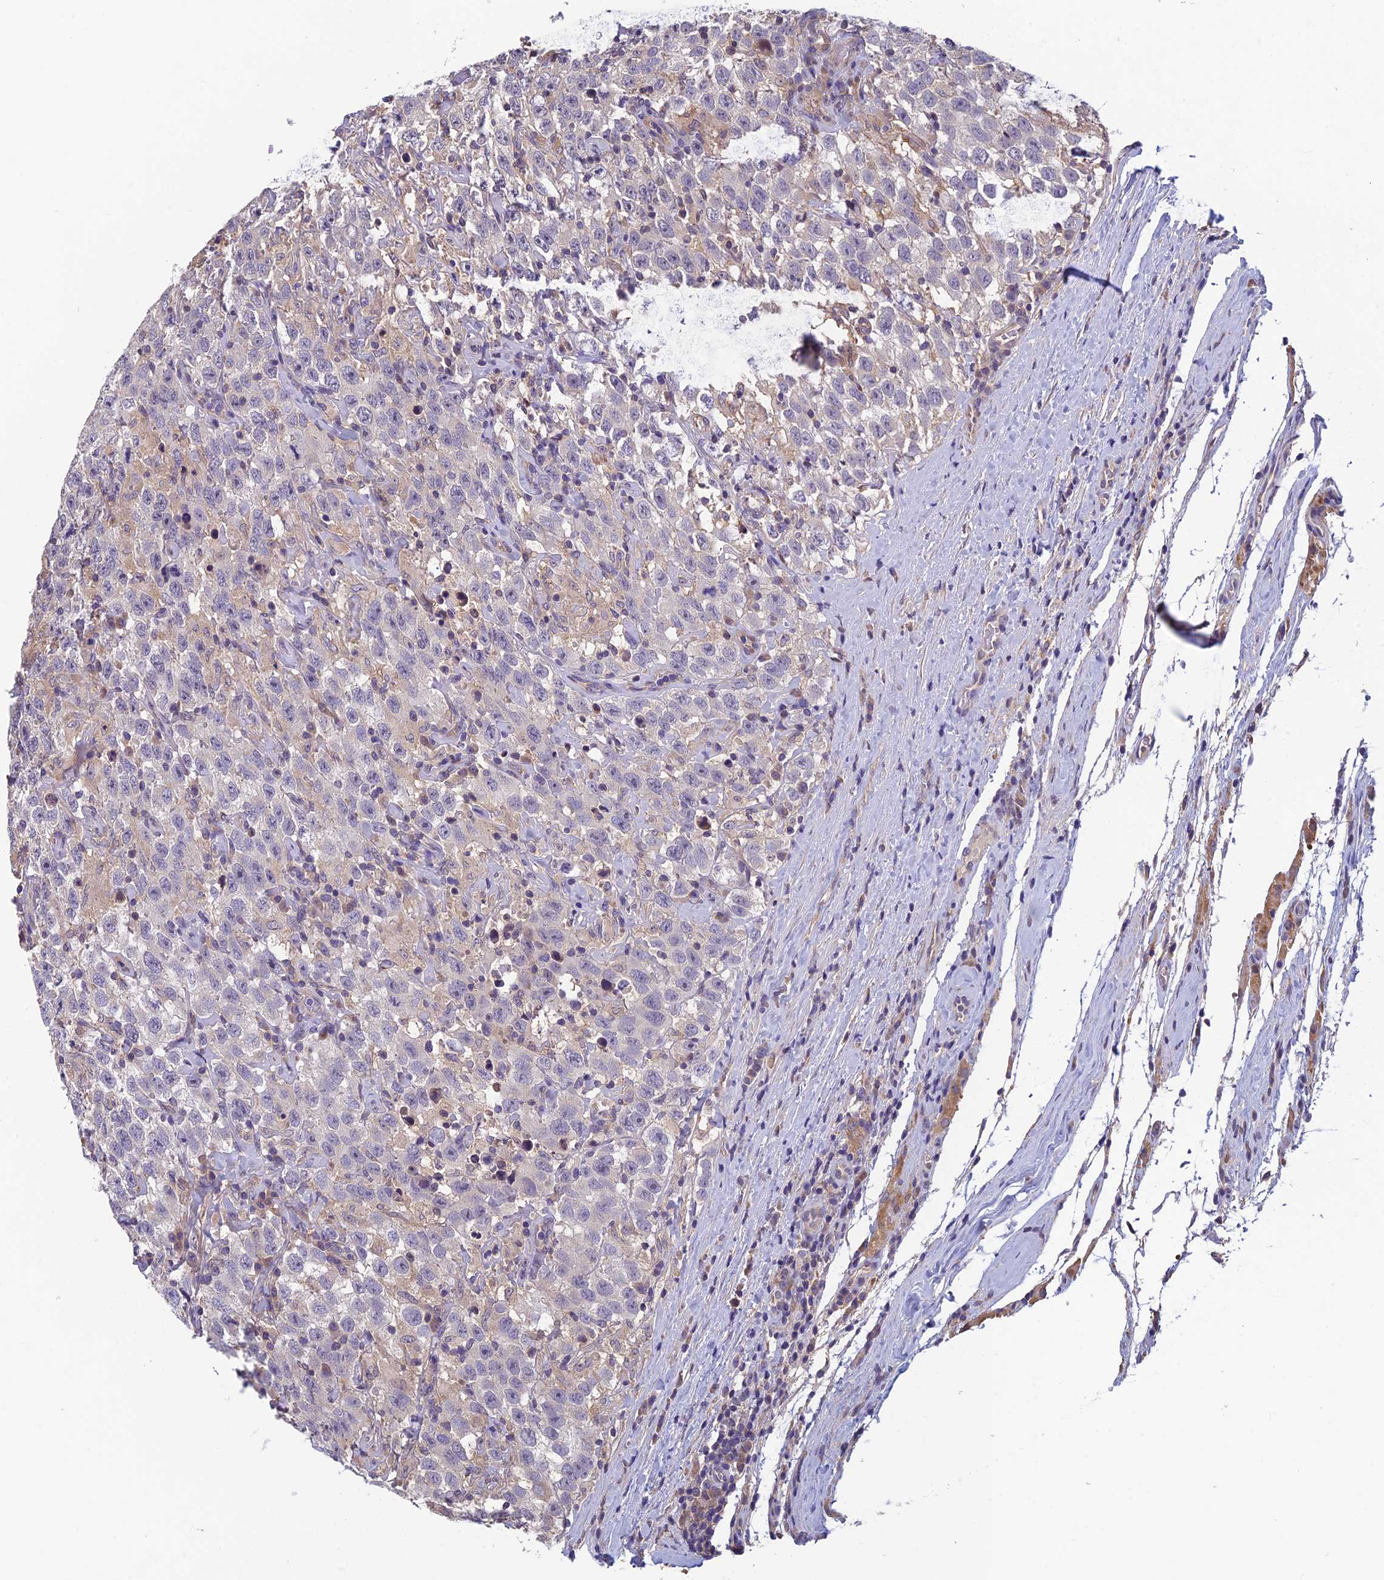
{"staining": {"intensity": "negative", "quantity": "none", "location": "none"}, "tissue": "testis cancer", "cell_type": "Tumor cells", "image_type": "cancer", "snomed": [{"axis": "morphology", "description": "Seminoma, NOS"}, {"axis": "topography", "description": "Testis"}], "caption": "A micrograph of human testis cancer (seminoma) is negative for staining in tumor cells.", "gene": "HECA", "patient": {"sex": "male", "age": 41}}